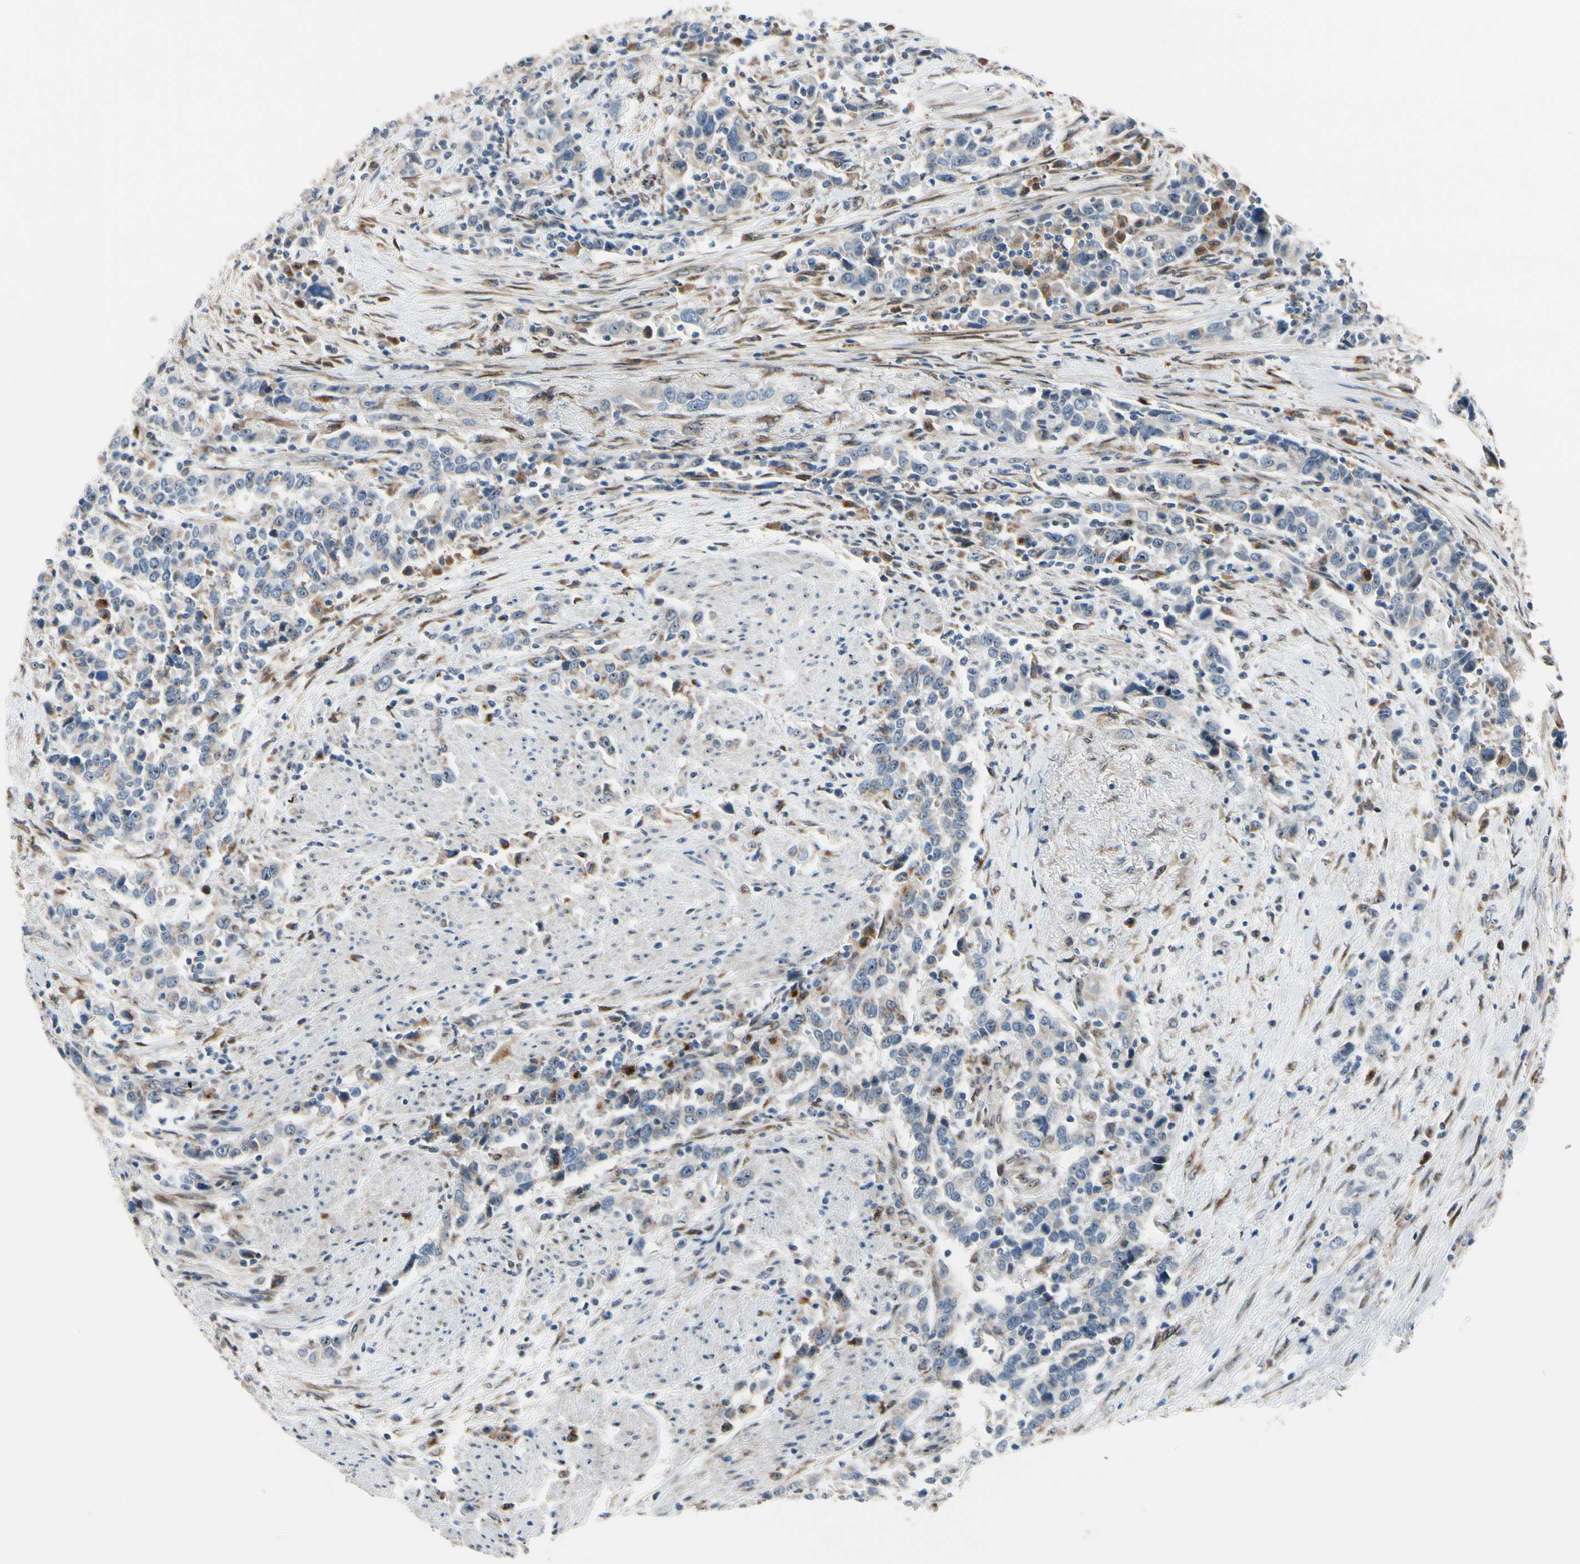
{"staining": {"intensity": "weak", "quantity": ">75%", "location": "cytoplasmic/membranous"}, "tissue": "urothelial cancer", "cell_type": "Tumor cells", "image_type": "cancer", "snomed": [{"axis": "morphology", "description": "Urothelial carcinoma, High grade"}, {"axis": "topography", "description": "Urinary bladder"}], "caption": "The immunohistochemical stain shows weak cytoplasmic/membranous staining in tumor cells of high-grade urothelial carcinoma tissue. (Brightfield microscopy of DAB IHC at high magnification).", "gene": "TMED7", "patient": {"sex": "male", "age": 61}}